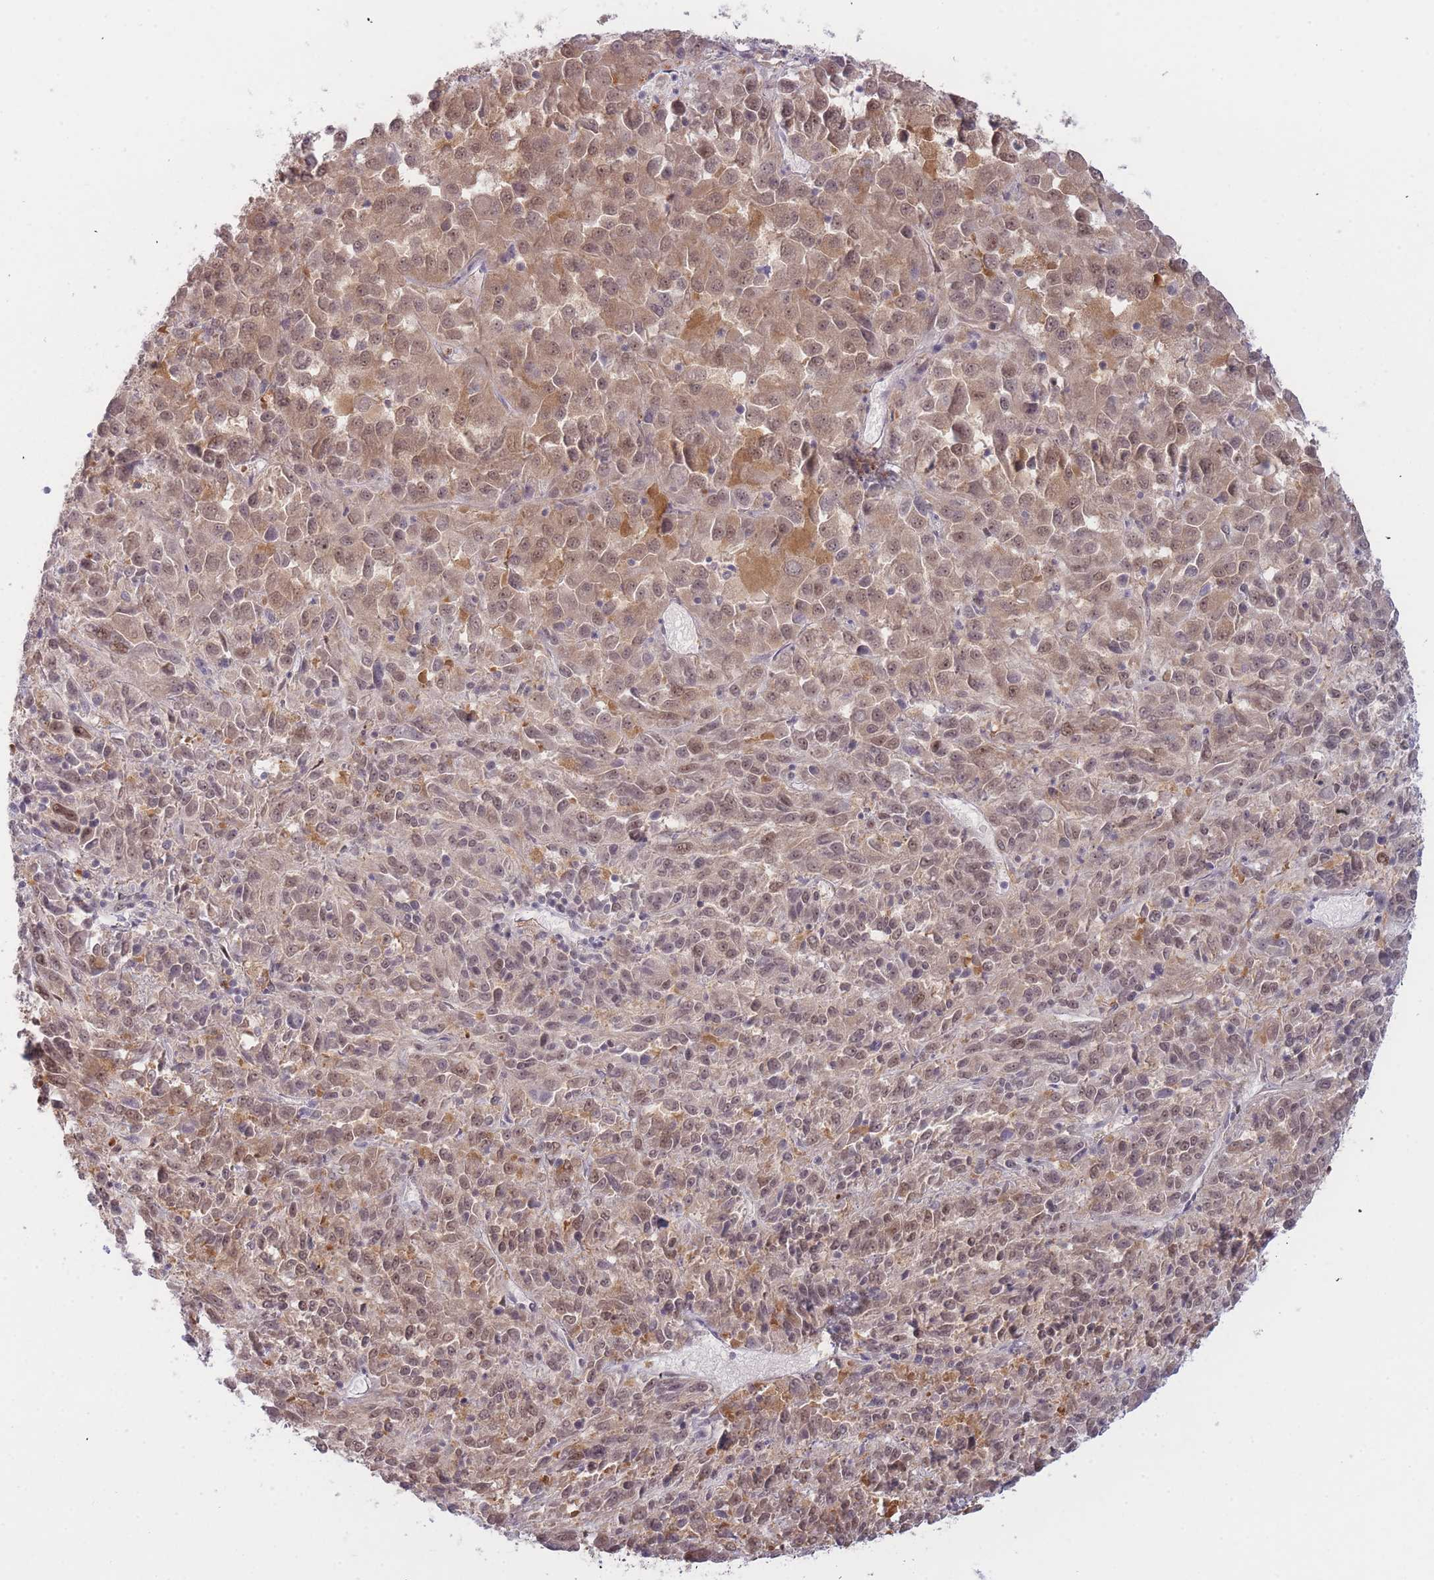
{"staining": {"intensity": "moderate", "quantity": ">75%", "location": "cytoplasmic/membranous,nuclear"}, "tissue": "melanoma", "cell_type": "Tumor cells", "image_type": "cancer", "snomed": [{"axis": "morphology", "description": "Malignant melanoma, Metastatic site"}, {"axis": "topography", "description": "Lung"}], "caption": "A histopathology image of melanoma stained for a protein shows moderate cytoplasmic/membranous and nuclear brown staining in tumor cells. (DAB = brown stain, brightfield microscopy at high magnification).", "gene": "DEAF1", "patient": {"sex": "male", "age": 64}}